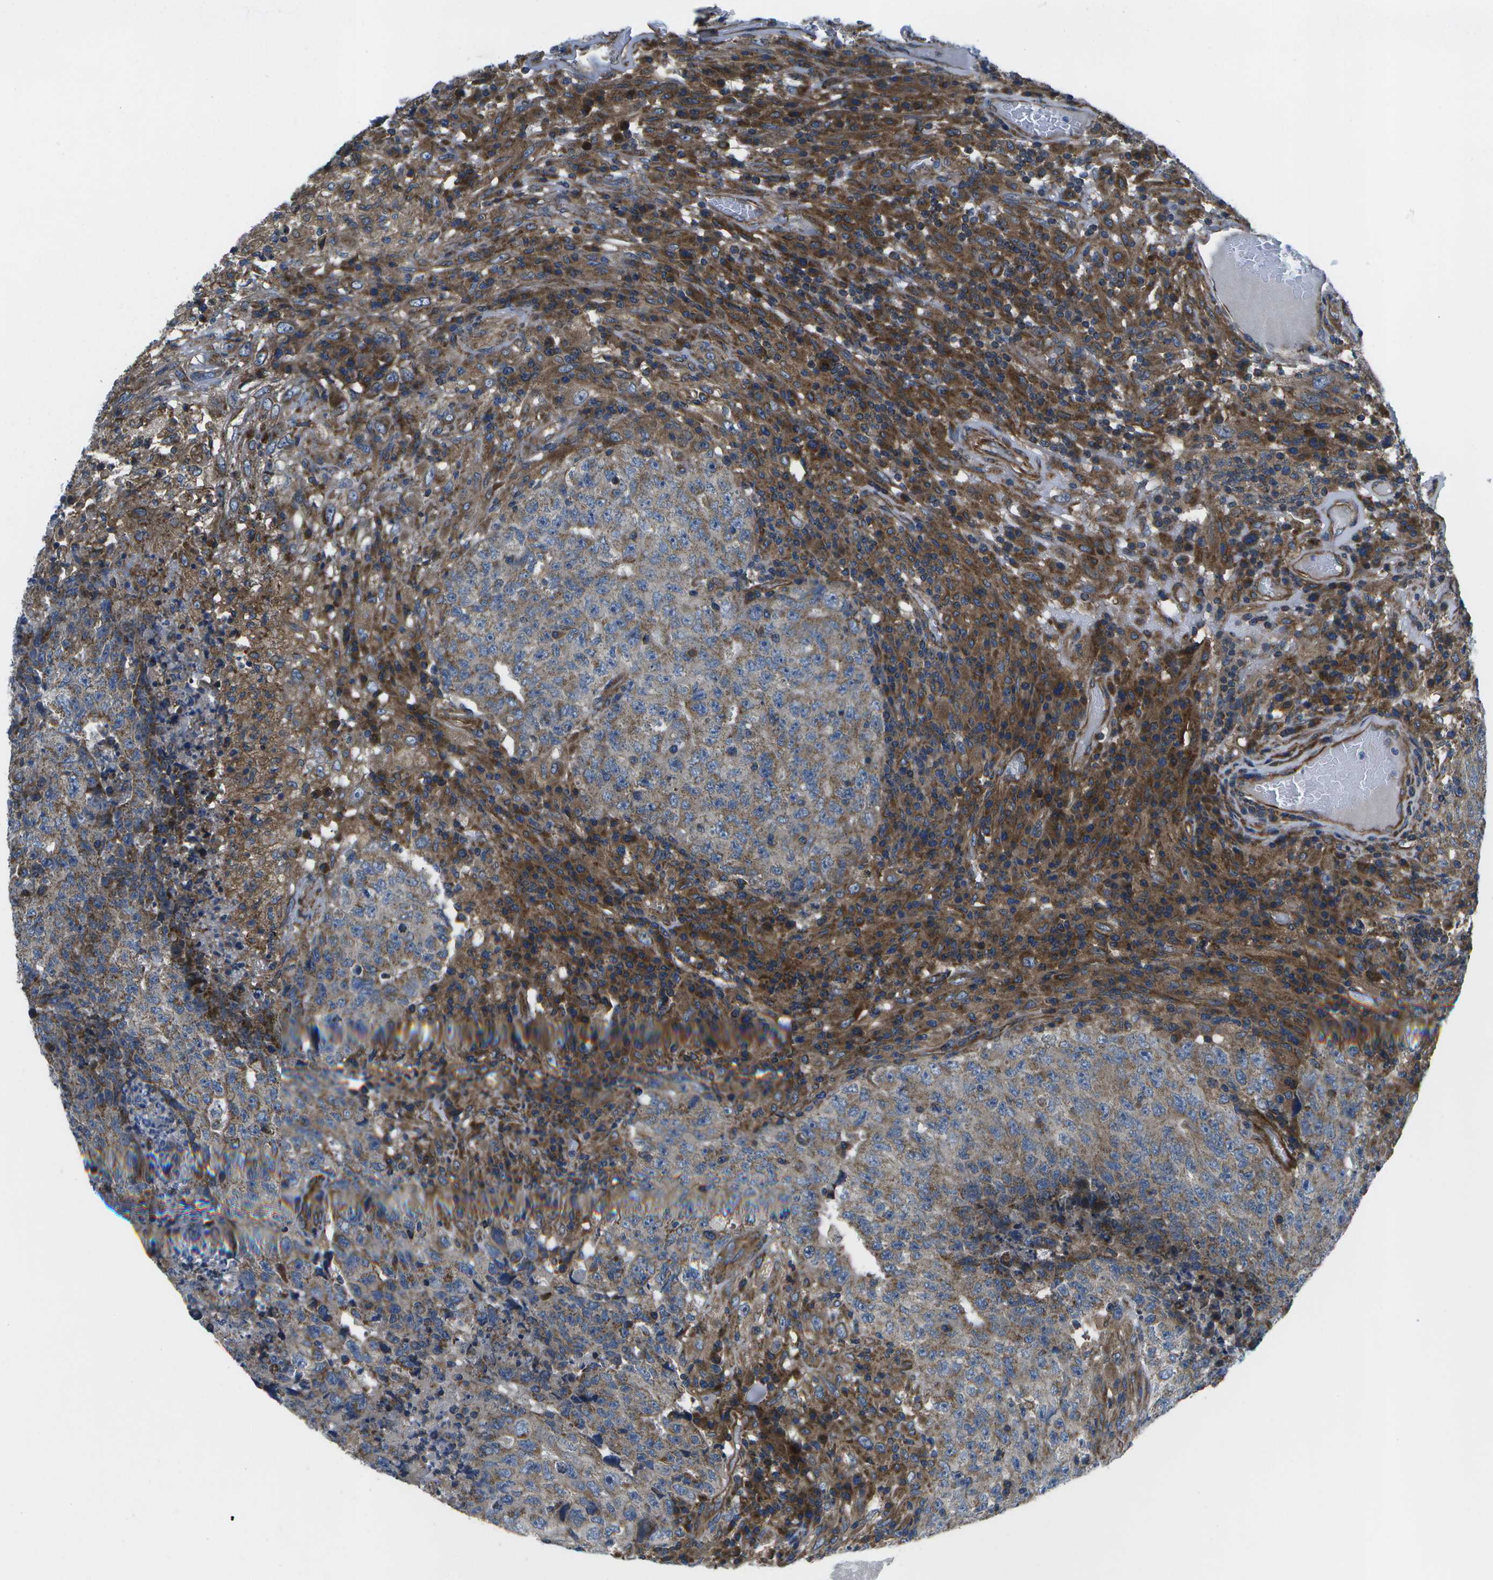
{"staining": {"intensity": "moderate", "quantity": "25%-75%", "location": "cytoplasmic/membranous"}, "tissue": "testis cancer", "cell_type": "Tumor cells", "image_type": "cancer", "snomed": [{"axis": "morphology", "description": "Necrosis, NOS"}, {"axis": "morphology", "description": "Carcinoma, Embryonal, NOS"}, {"axis": "topography", "description": "Testis"}], "caption": "Testis cancer stained with IHC reveals moderate cytoplasmic/membranous expression in about 25%-75% of tumor cells. (DAB (3,3'-diaminobenzidine) IHC with brightfield microscopy, high magnification).", "gene": "MVK", "patient": {"sex": "male", "age": 19}}